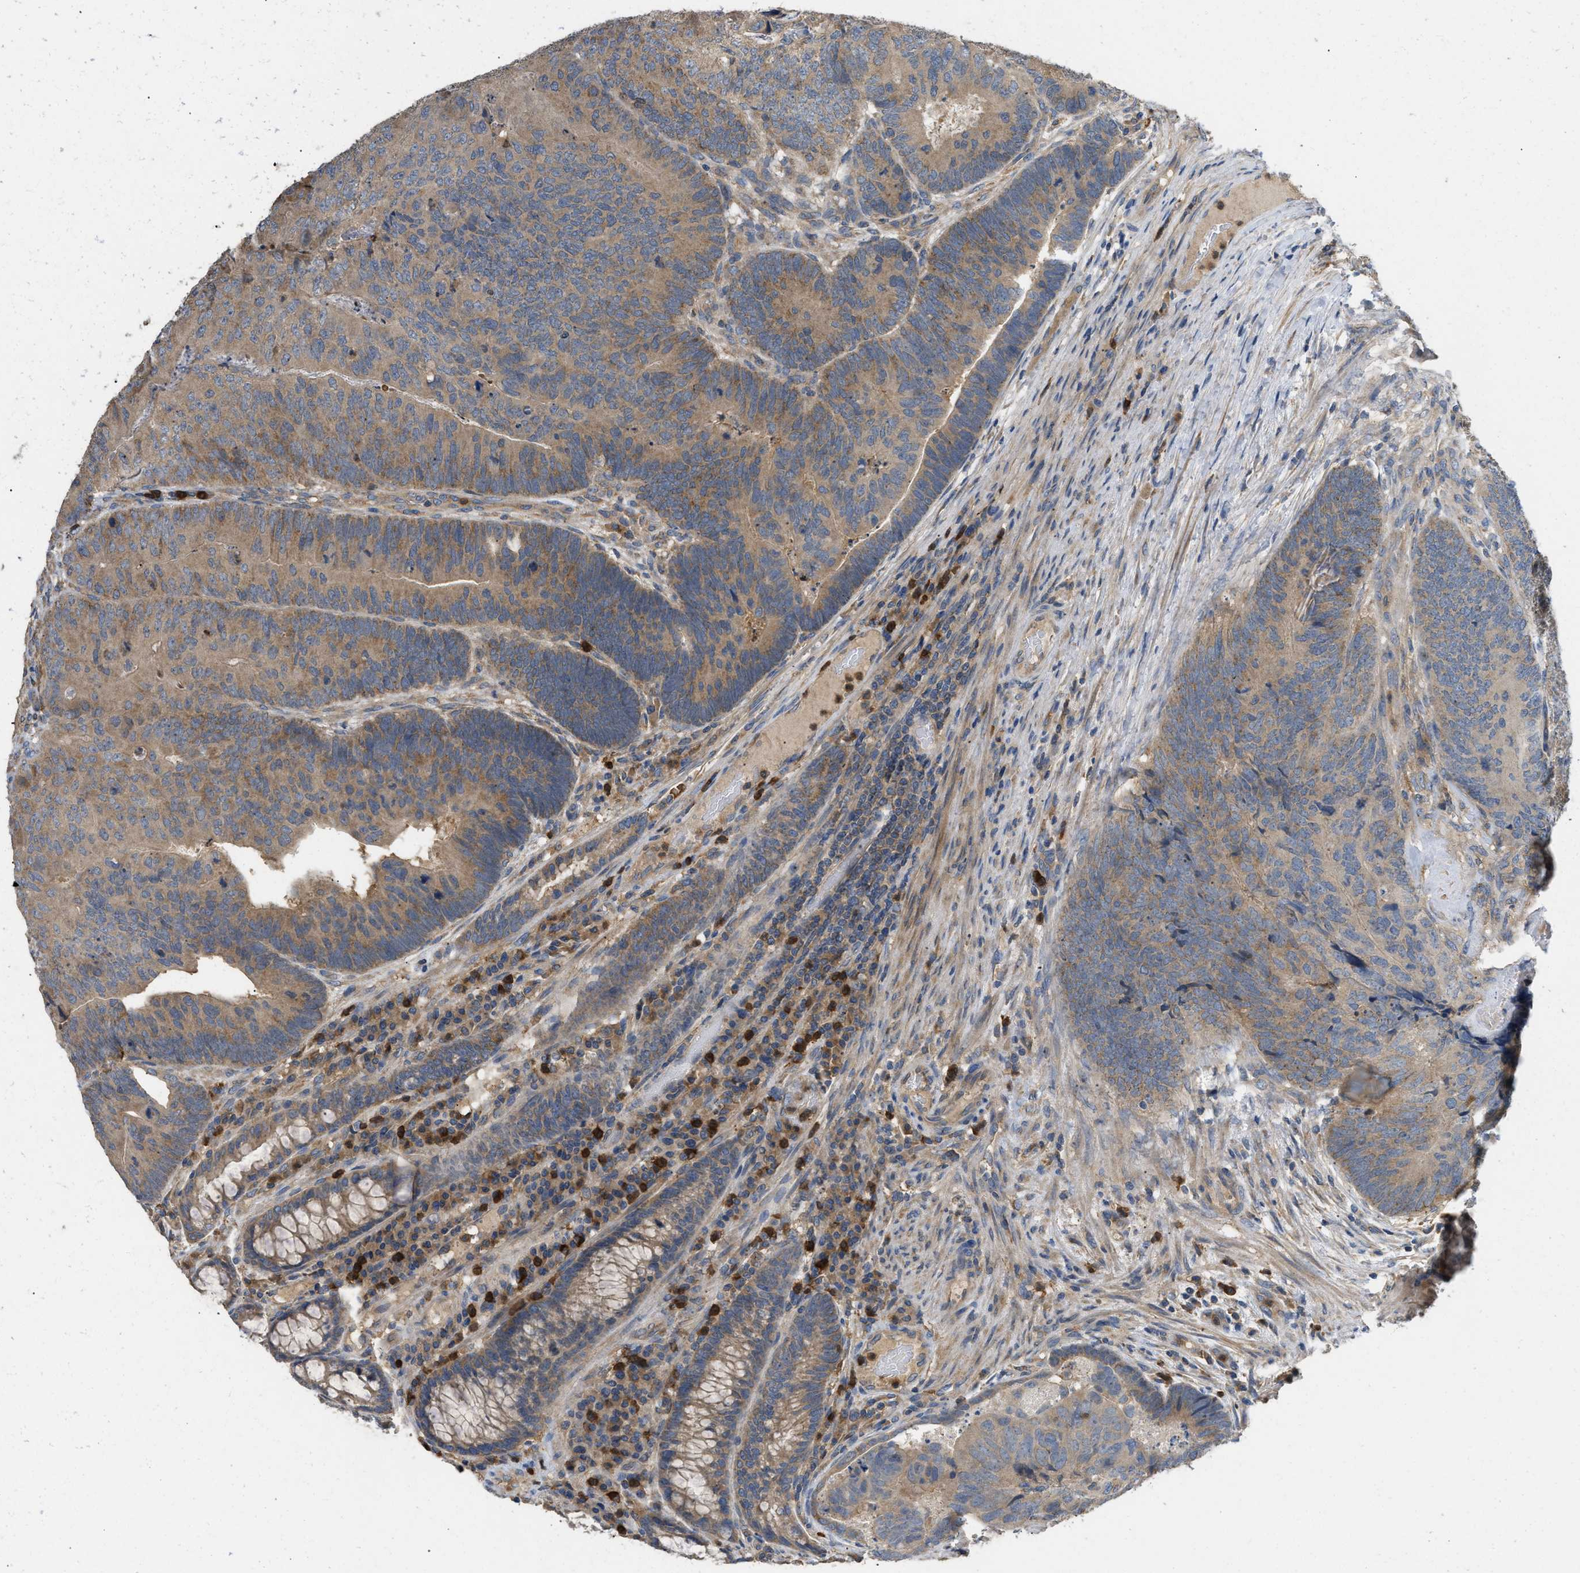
{"staining": {"intensity": "moderate", "quantity": ">75%", "location": "cytoplasmic/membranous"}, "tissue": "colorectal cancer", "cell_type": "Tumor cells", "image_type": "cancer", "snomed": [{"axis": "morphology", "description": "Adenocarcinoma, NOS"}, {"axis": "topography", "description": "Colon"}], "caption": "High-power microscopy captured an immunohistochemistry (IHC) image of adenocarcinoma (colorectal), revealing moderate cytoplasmic/membranous positivity in about >75% of tumor cells. (DAB = brown stain, brightfield microscopy at high magnification).", "gene": "RNF216", "patient": {"sex": "female", "age": 67}}